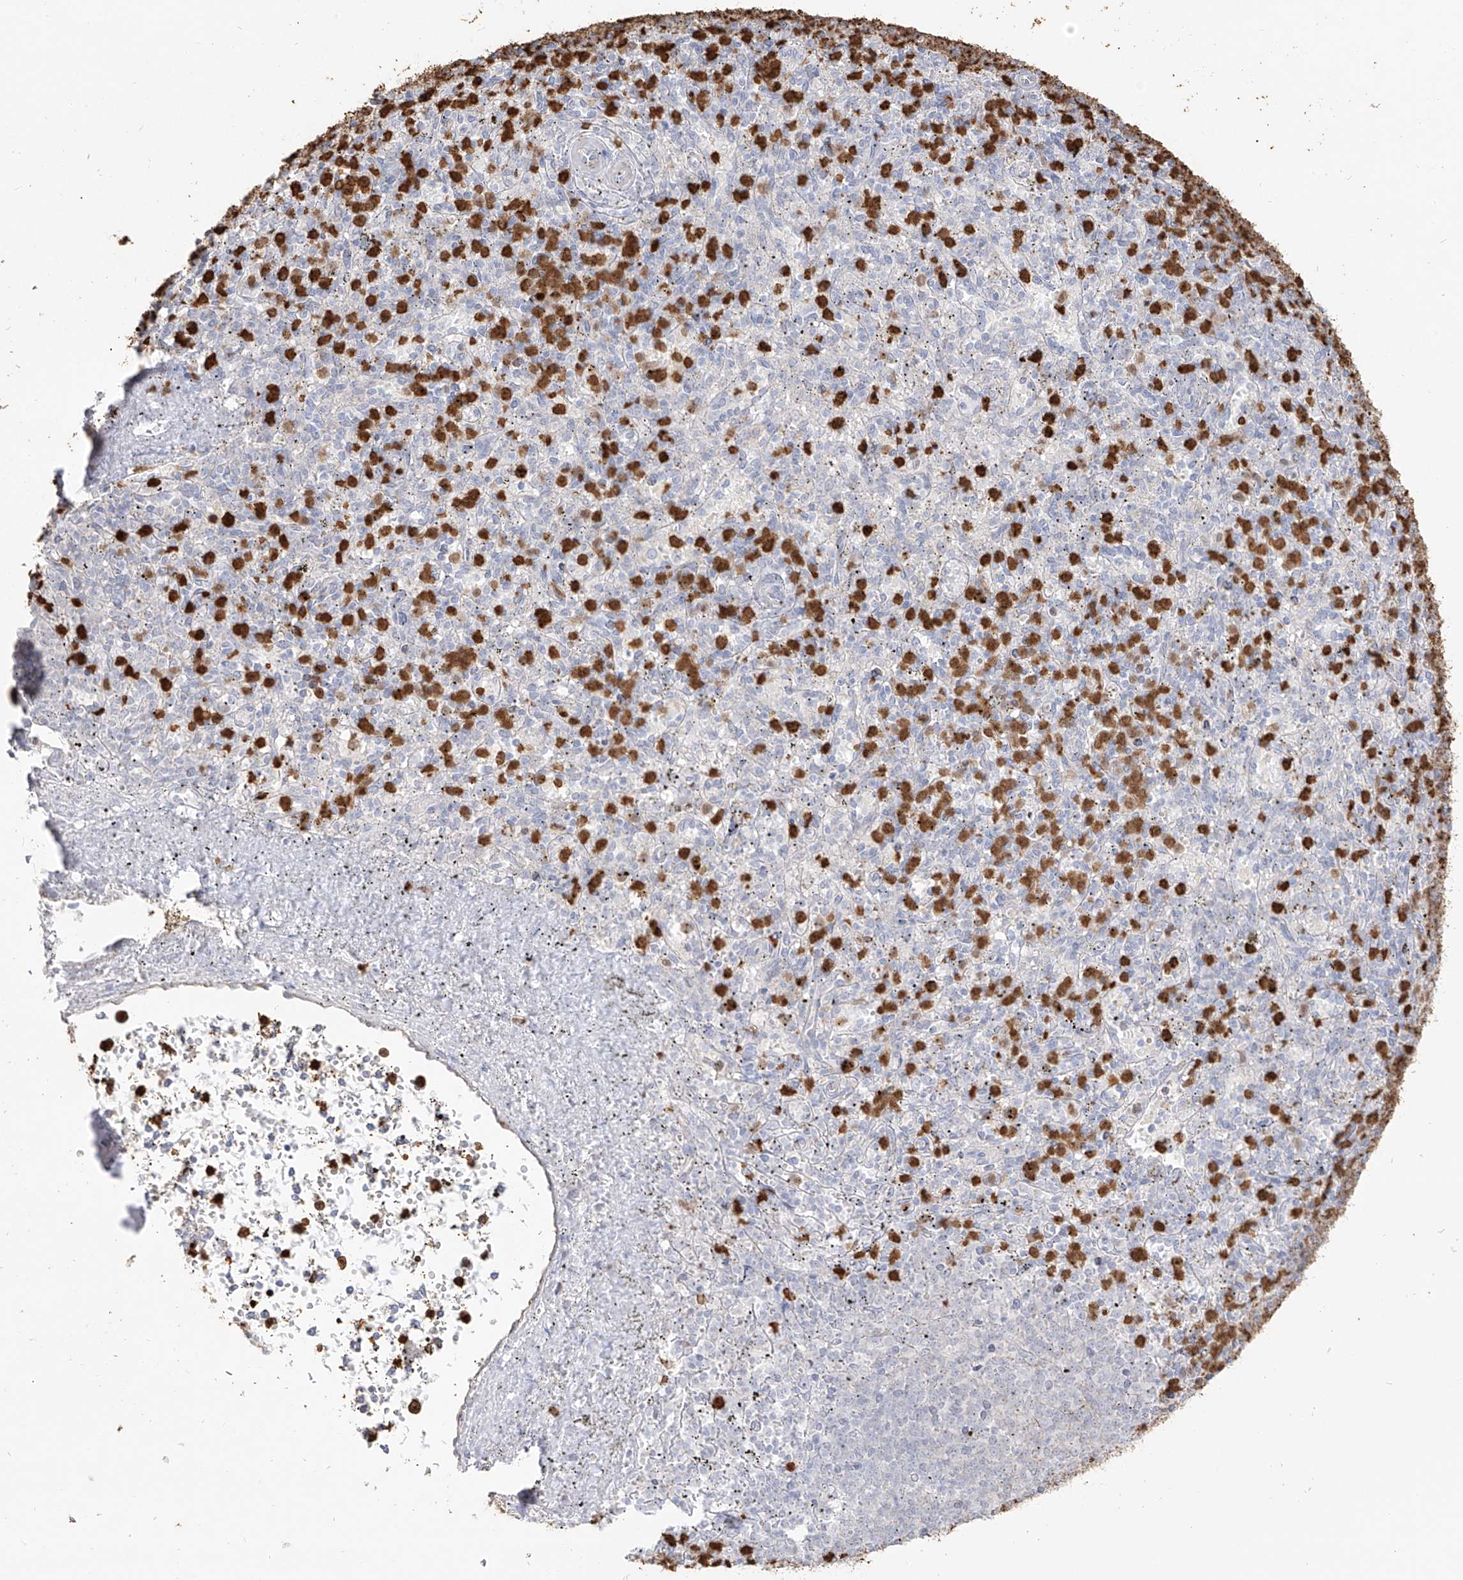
{"staining": {"intensity": "strong", "quantity": "25%-75%", "location": "cytoplasmic/membranous"}, "tissue": "spleen", "cell_type": "Cells in red pulp", "image_type": "normal", "snomed": [{"axis": "morphology", "description": "Normal tissue, NOS"}, {"axis": "topography", "description": "Spleen"}], "caption": "Normal spleen was stained to show a protein in brown. There is high levels of strong cytoplasmic/membranous staining in approximately 25%-75% of cells in red pulp. The staining was performed using DAB, with brown indicating positive protein expression. Nuclei are stained blue with hematoxylin.", "gene": "ZNF227", "patient": {"sex": "male", "age": 72}}